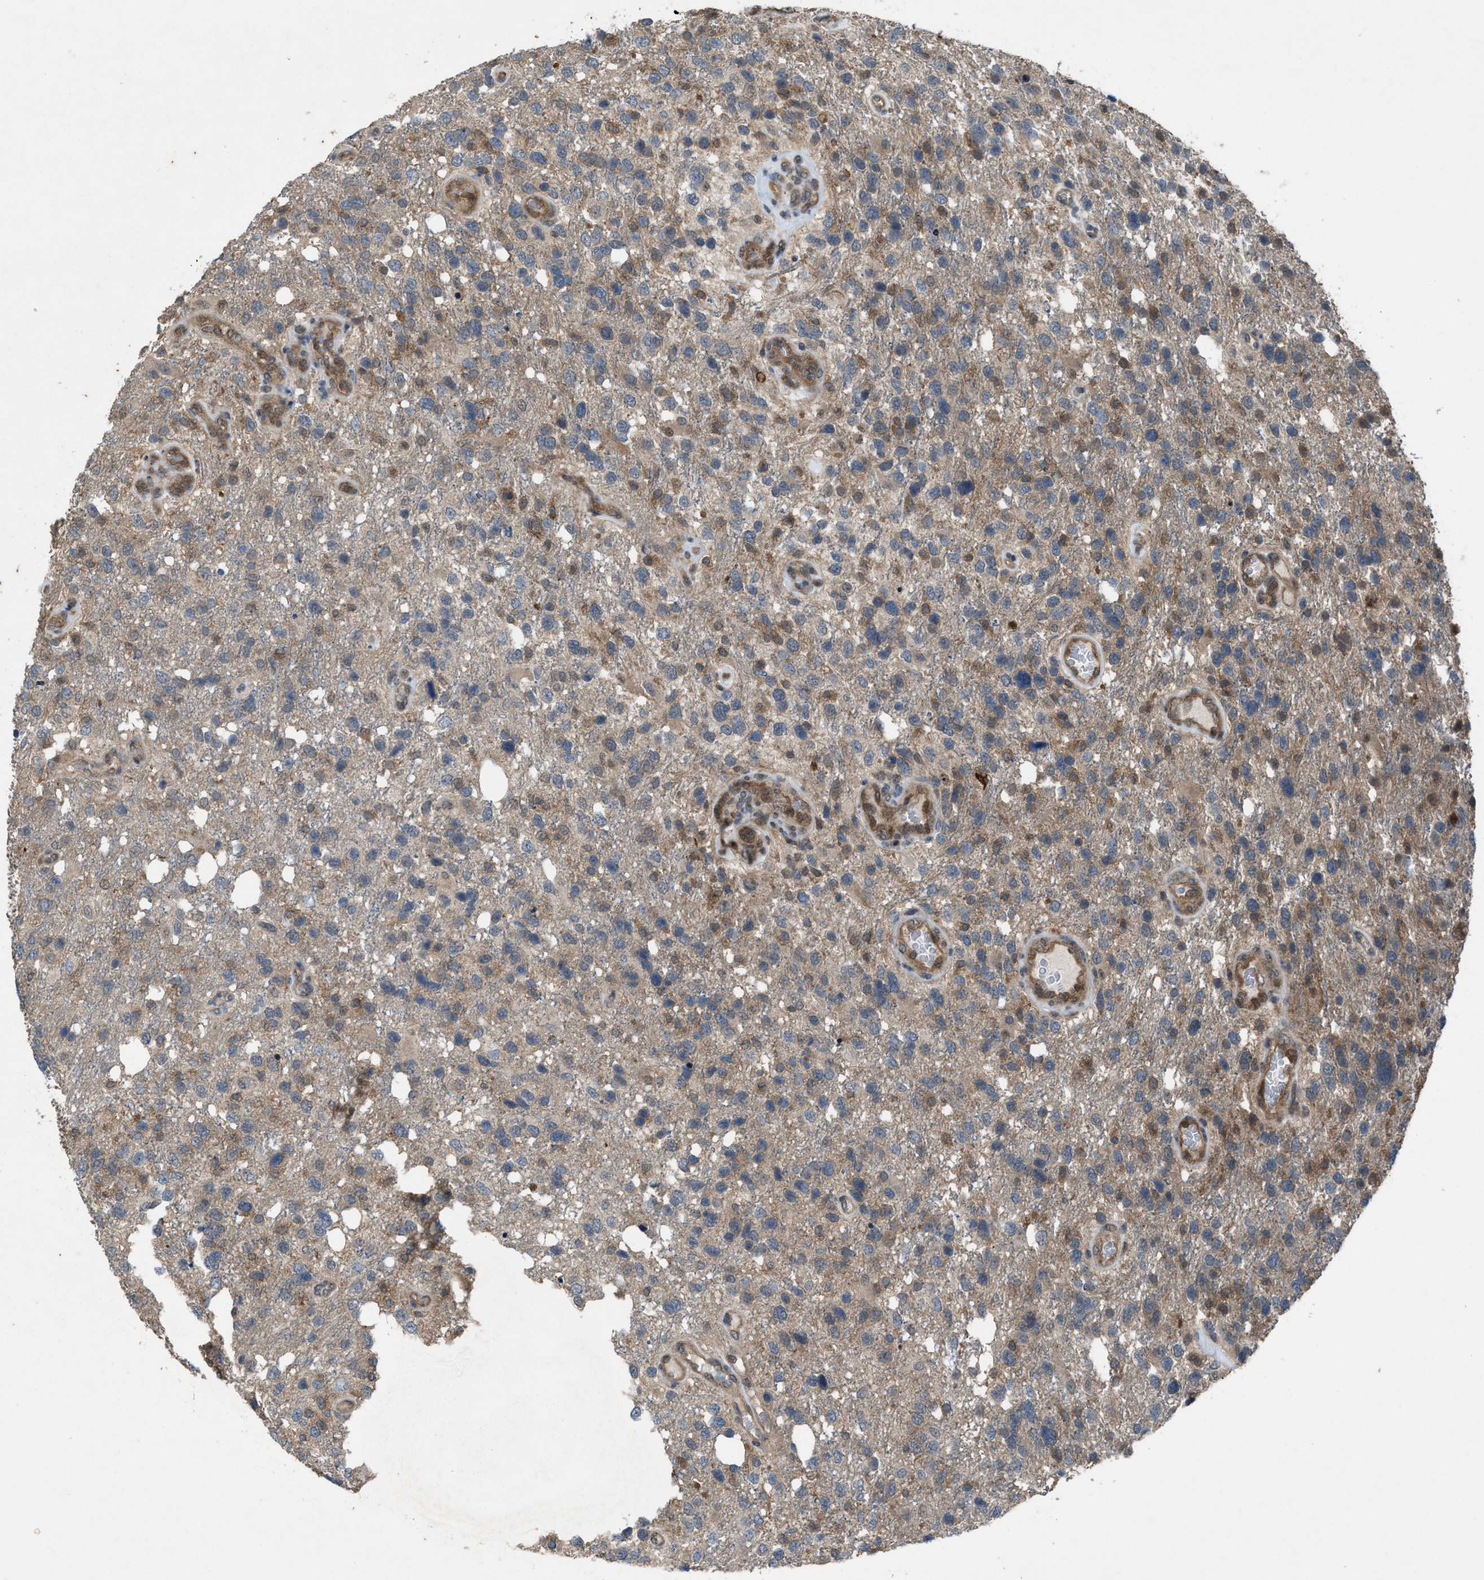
{"staining": {"intensity": "moderate", "quantity": "25%-75%", "location": "cytoplasmic/membranous,nuclear"}, "tissue": "glioma", "cell_type": "Tumor cells", "image_type": "cancer", "snomed": [{"axis": "morphology", "description": "Glioma, malignant, High grade"}, {"axis": "topography", "description": "Brain"}], "caption": "Glioma stained with immunohistochemistry (IHC) demonstrates moderate cytoplasmic/membranous and nuclear positivity in about 25%-75% of tumor cells.", "gene": "PLAA", "patient": {"sex": "female", "age": 58}}